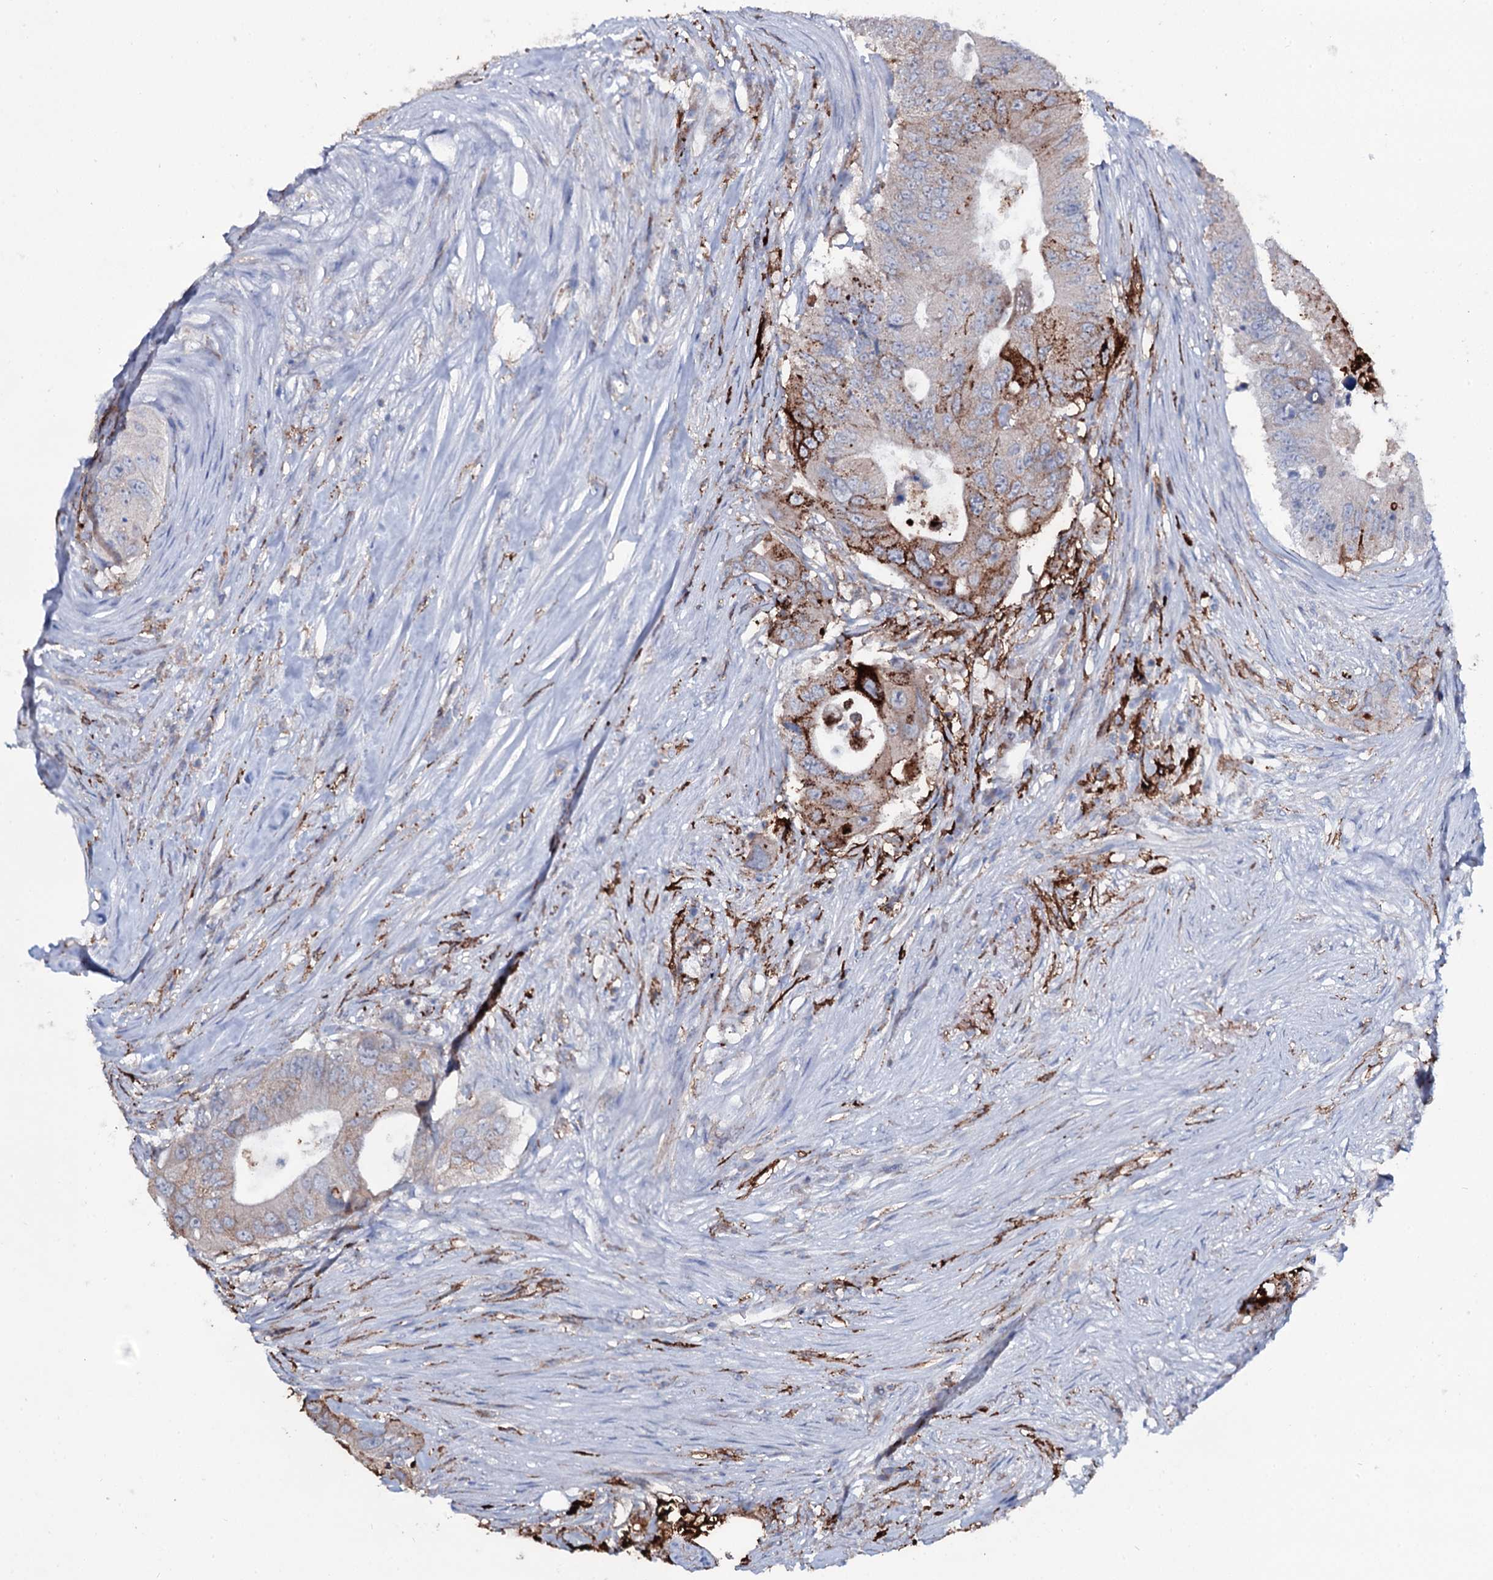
{"staining": {"intensity": "strong", "quantity": "25%-75%", "location": "cytoplasmic/membranous"}, "tissue": "colorectal cancer", "cell_type": "Tumor cells", "image_type": "cancer", "snomed": [{"axis": "morphology", "description": "Adenocarcinoma, NOS"}, {"axis": "topography", "description": "Colon"}], "caption": "Protein staining of colorectal adenocarcinoma tissue demonstrates strong cytoplasmic/membranous positivity in approximately 25%-75% of tumor cells.", "gene": "OSBPL2", "patient": {"sex": "male", "age": 71}}